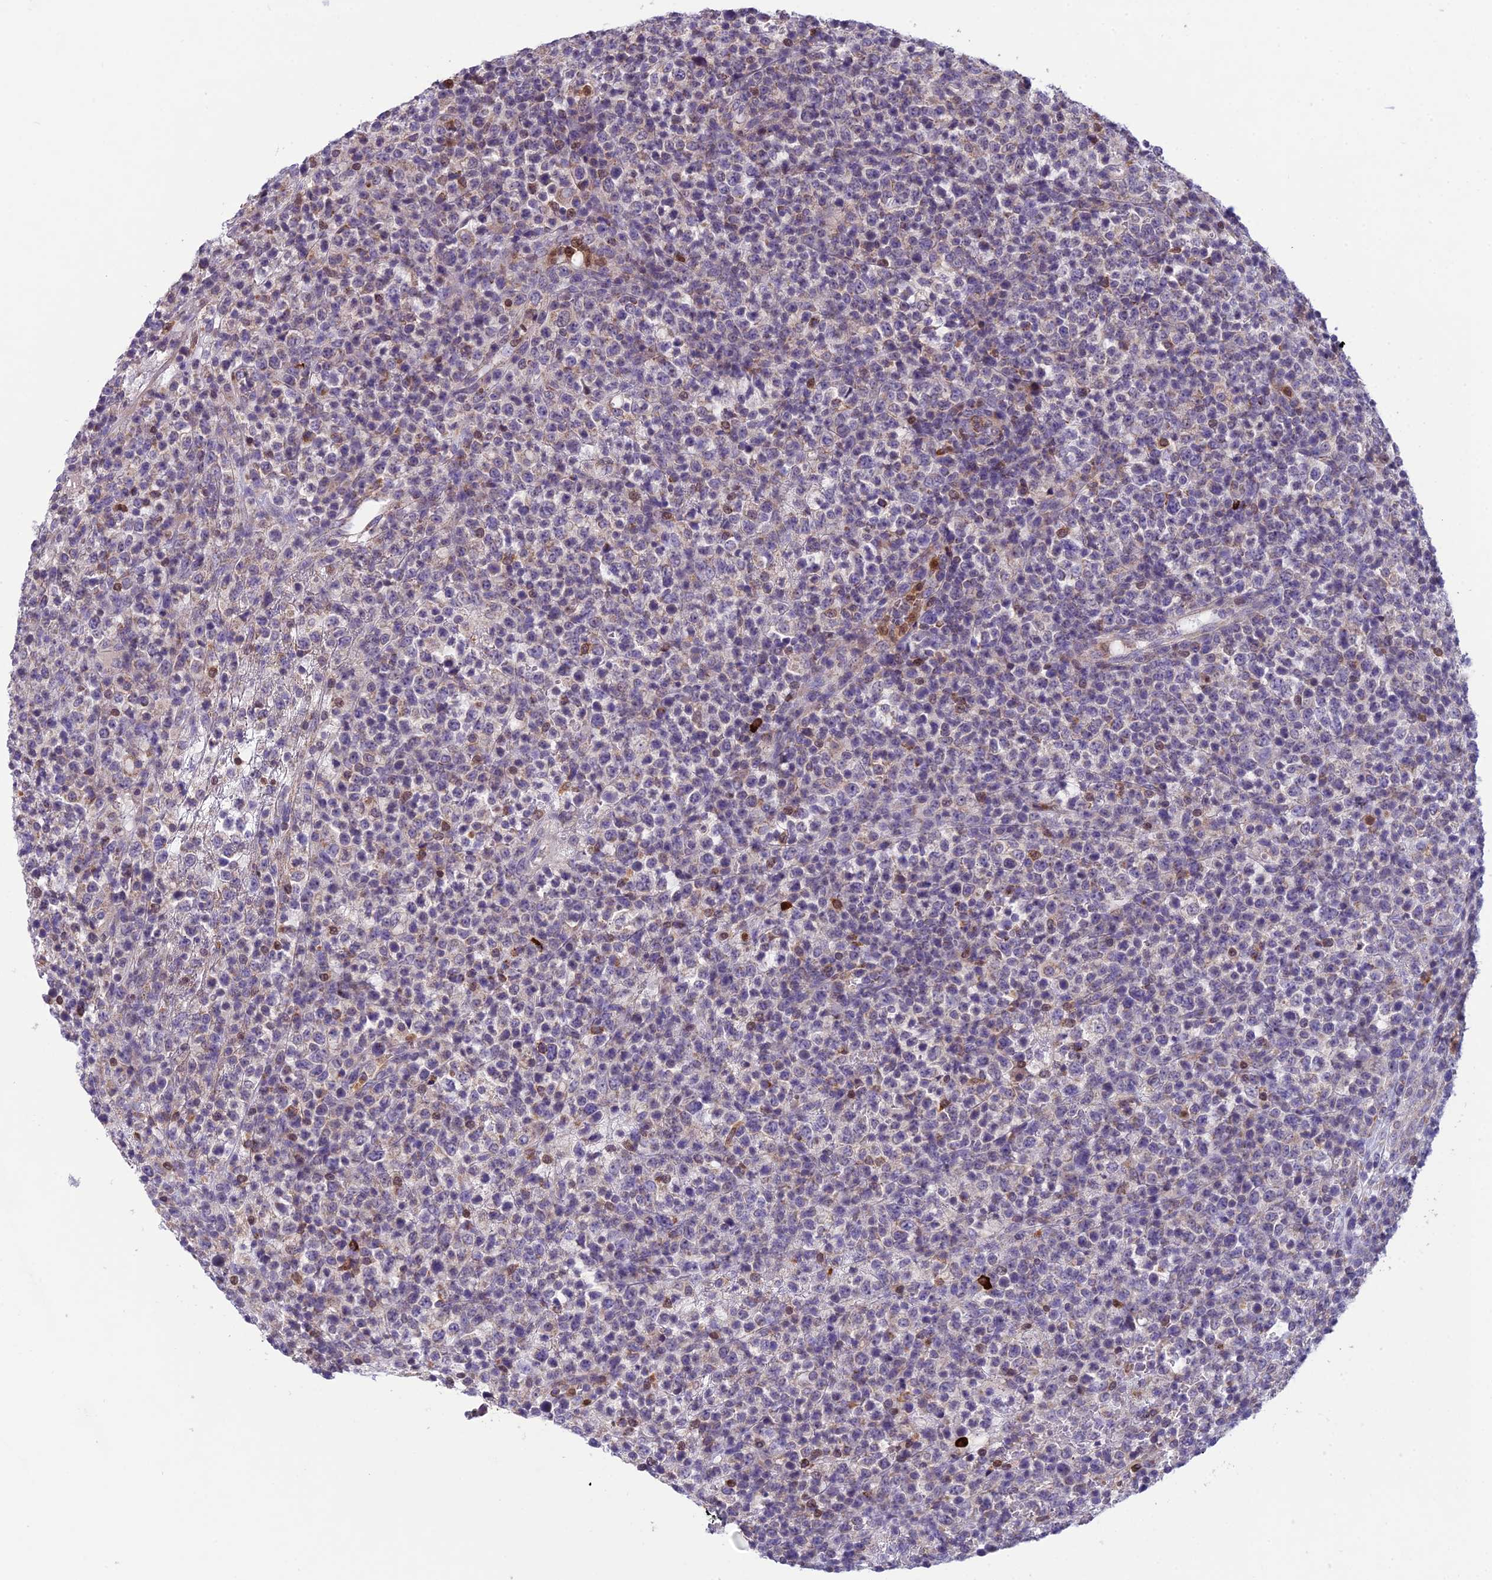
{"staining": {"intensity": "negative", "quantity": "none", "location": "none"}, "tissue": "lymphoma", "cell_type": "Tumor cells", "image_type": "cancer", "snomed": [{"axis": "morphology", "description": "Malignant lymphoma, non-Hodgkin's type, High grade"}, {"axis": "topography", "description": "Colon"}], "caption": "Malignant lymphoma, non-Hodgkin's type (high-grade) stained for a protein using IHC reveals no staining tumor cells.", "gene": "ENSG00000188897", "patient": {"sex": "female", "age": 53}}